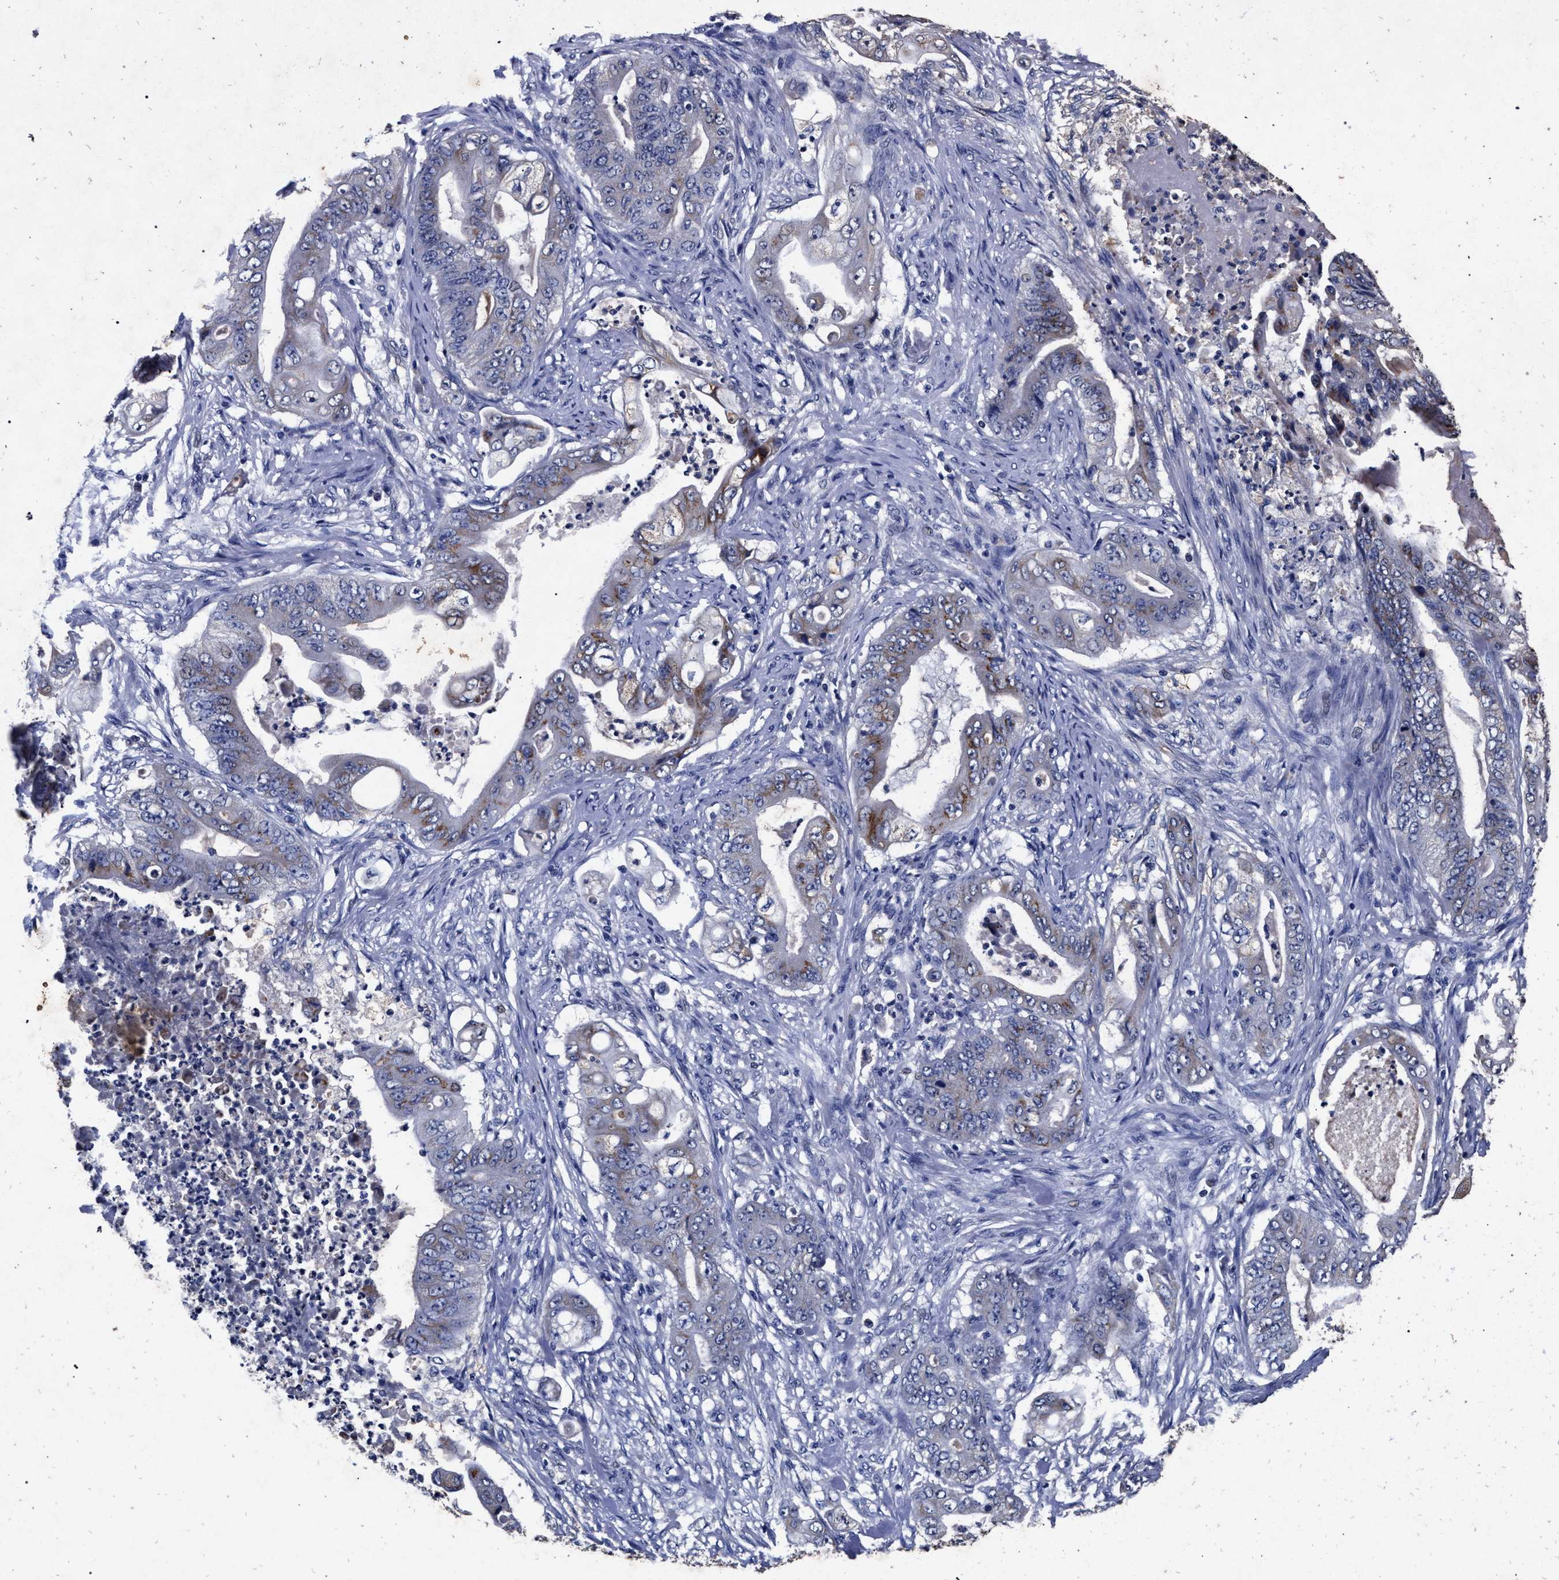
{"staining": {"intensity": "weak", "quantity": "<25%", "location": "cytoplasmic/membranous"}, "tissue": "stomach cancer", "cell_type": "Tumor cells", "image_type": "cancer", "snomed": [{"axis": "morphology", "description": "Adenocarcinoma, NOS"}, {"axis": "topography", "description": "Stomach"}], "caption": "DAB (3,3'-diaminobenzidine) immunohistochemical staining of human stomach adenocarcinoma displays no significant positivity in tumor cells.", "gene": "ATP1A2", "patient": {"sex": "female", "age": 73}}